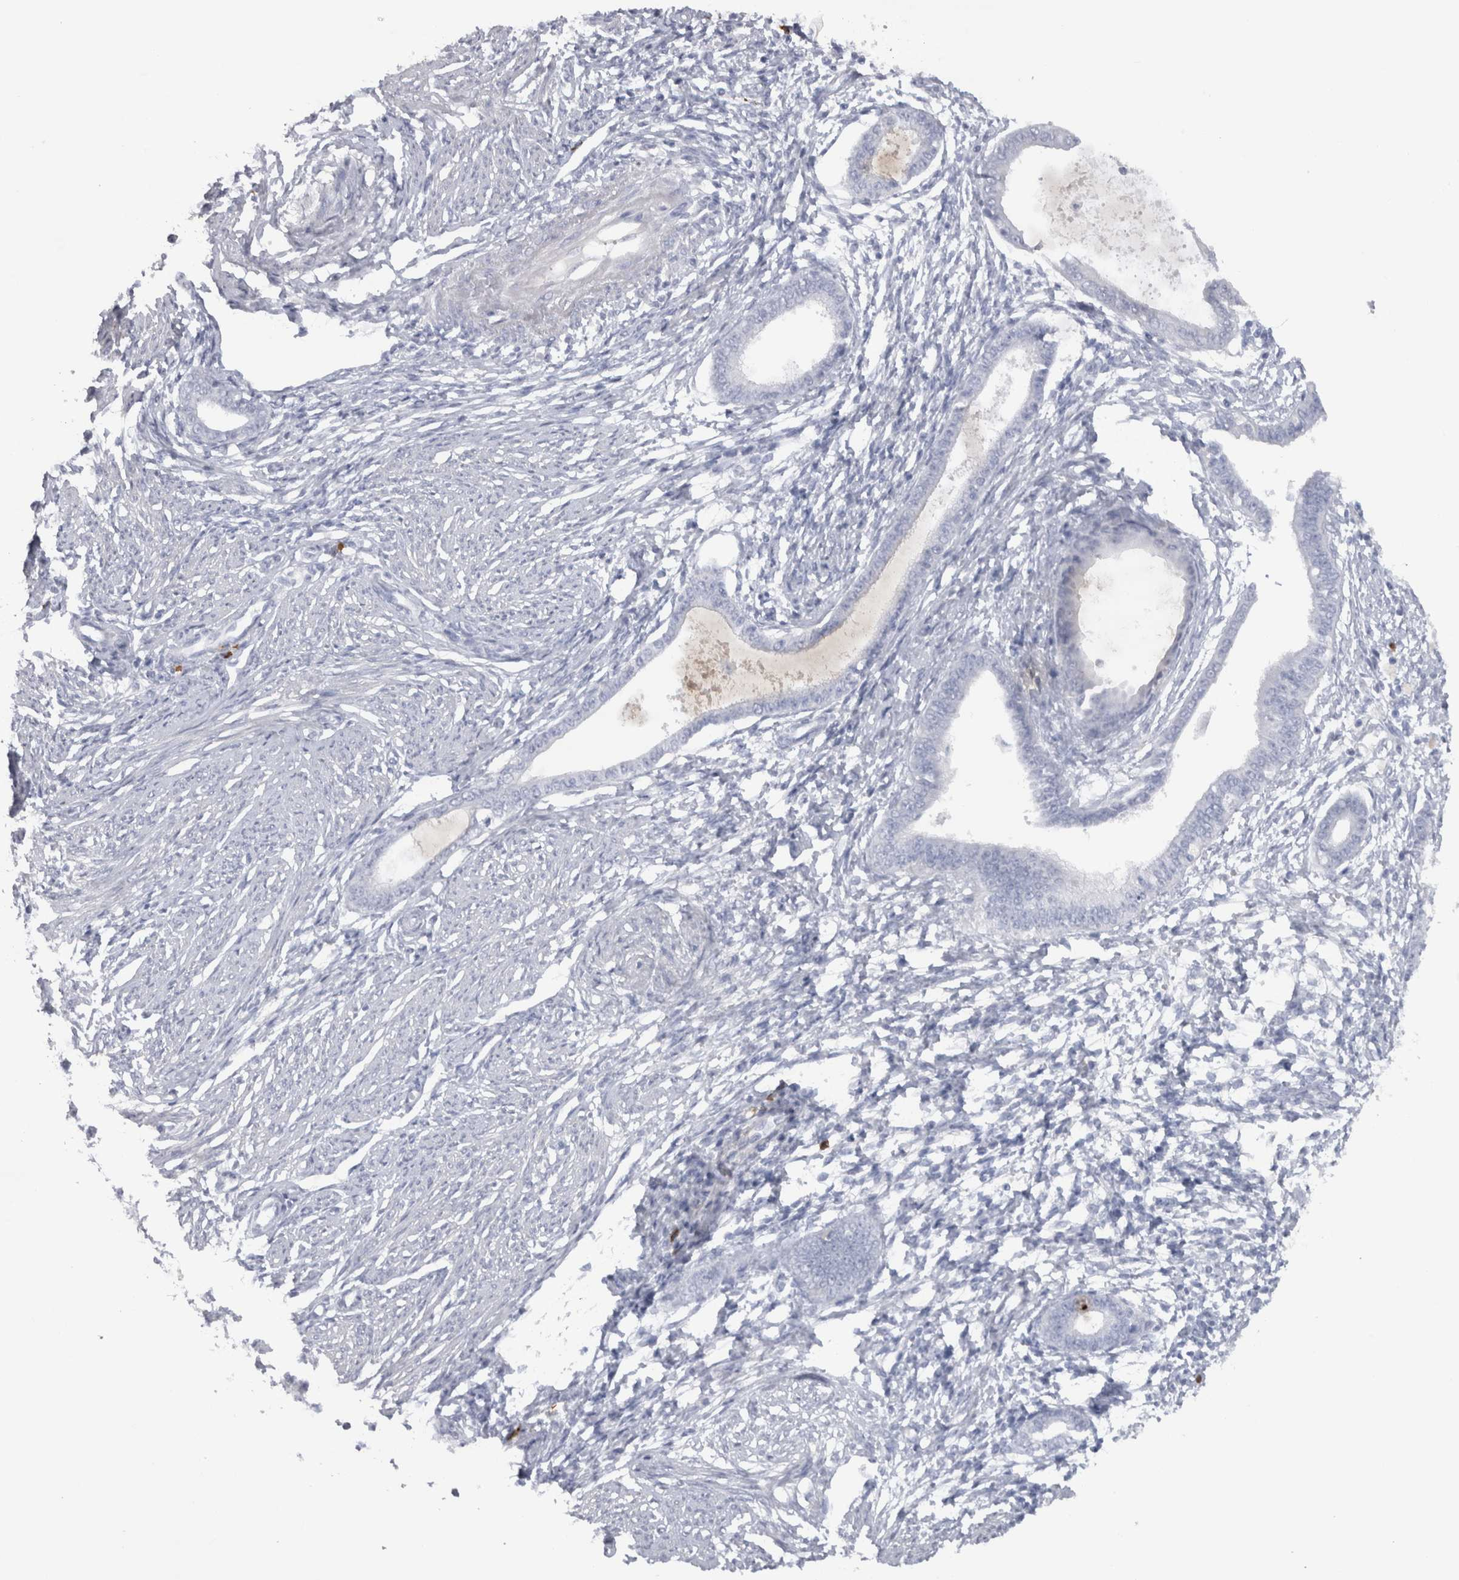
{"staining": {"intensity": "negative", "quantity": "none", "location": "none"}, "tissue": "endometrium", "cell_type": "Cells in endometrial stroma", "image_type": "normal", "snomed": [{"axis": "morphology", "description": "Normal tissue, NOS"}, {"axis": "topography", "description": "Endometrium"}], "caption": "Cells in endometrial stroma are negative for brown protein staining in unremarkable endometrium. (Stains: DAB immunohistochemistry (IHC) with hematoxylin counter stain, Microscopy: brightfield microscopy at high magnification).", "gene": "CDH17", "patient": {"sex": "female", "age": 56}}